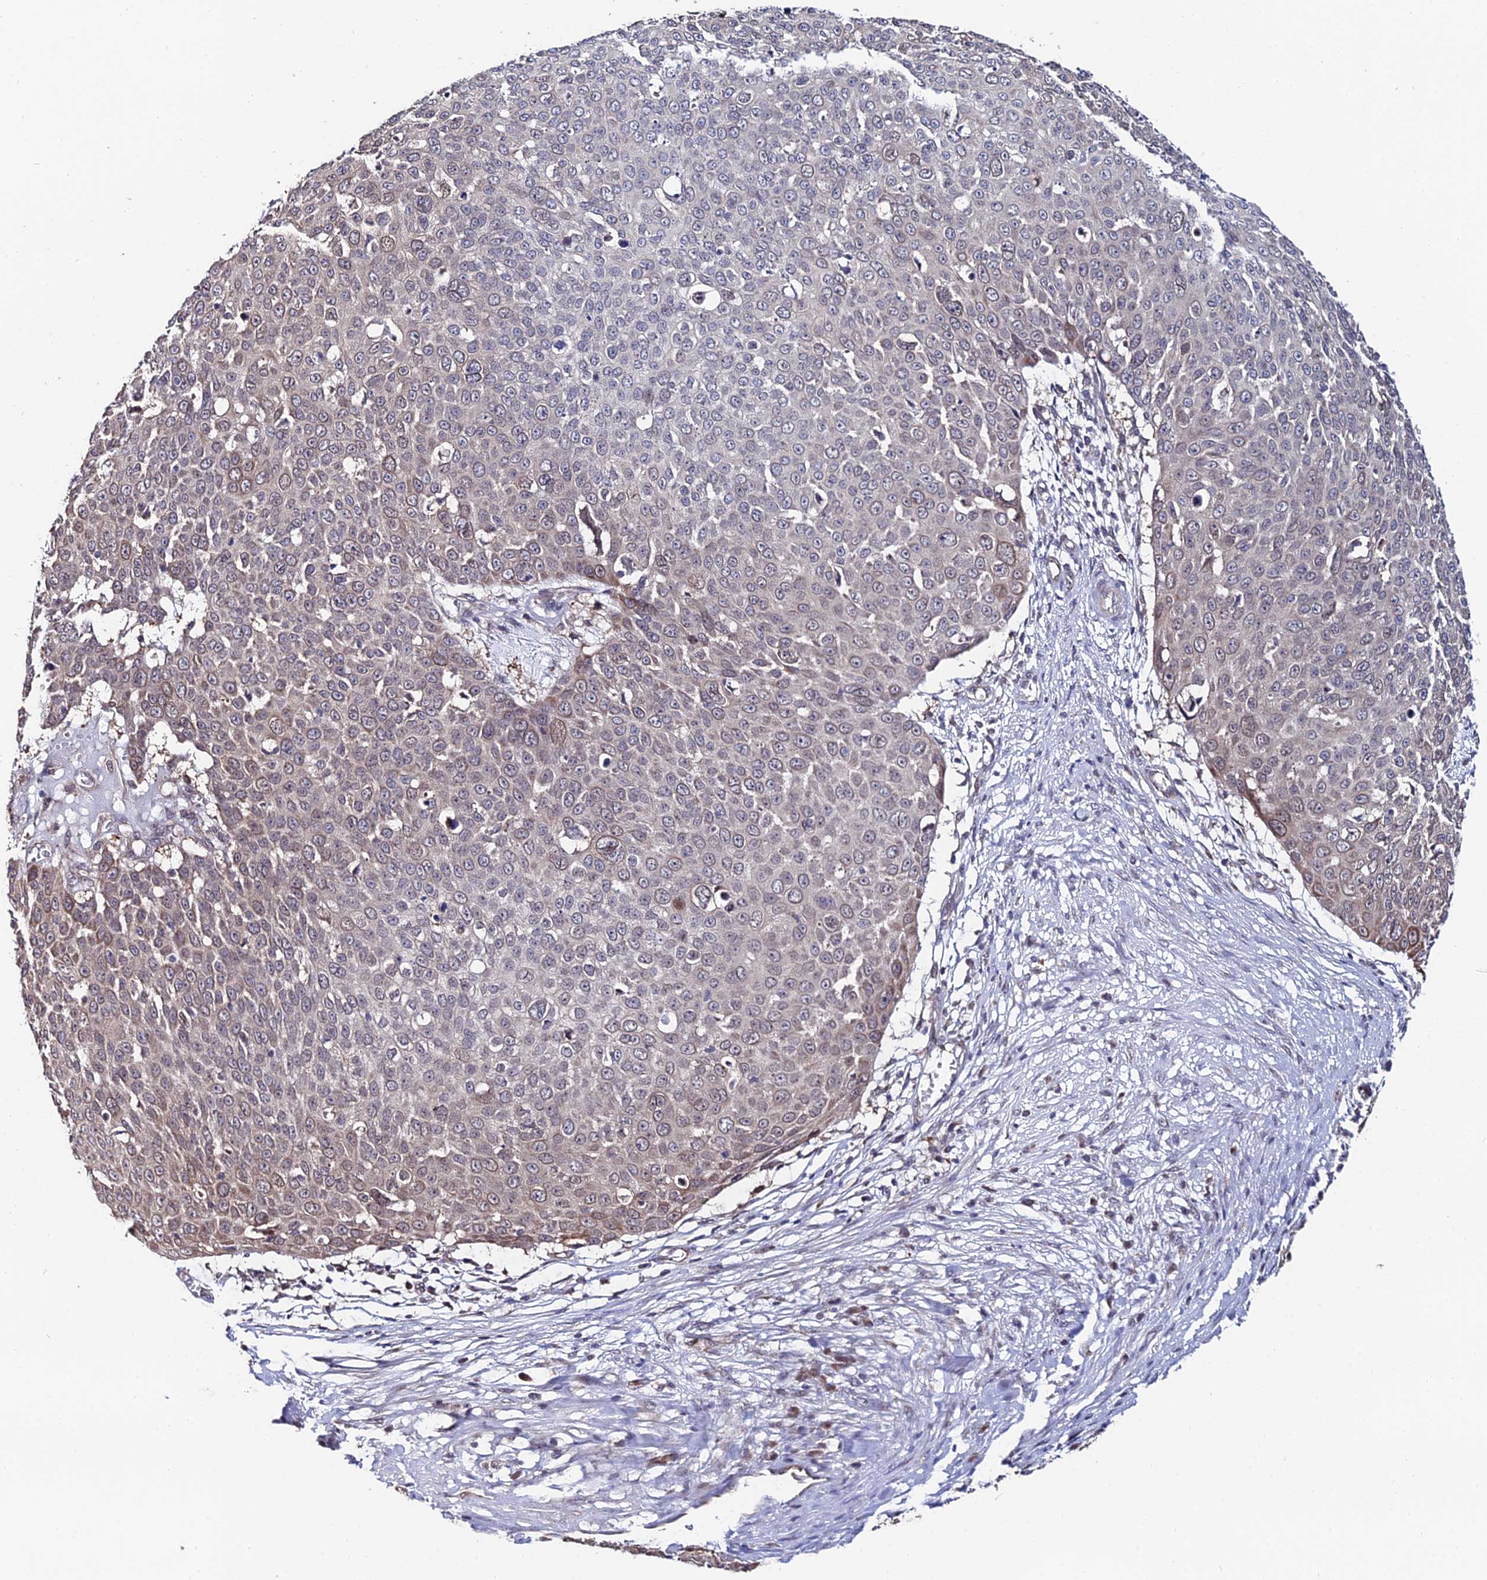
{"staining": {"intensity": "weak", "quantity": "<25%", "location": "cytoplasmic/membranous,nuclear"}, "tissue": "skin cancer", "cell_type": "Tumor cells", "image_type": "cancer", "snomed": [{"axis": "morphology", "description": "Squamous cell carcinoma, NOS"}, {"axis": "topography", "description": "Skin"}], "caption": "Protein analysis of squamous cell carcinoma (skin) exhibits no significant positivity in tumor cells.", "gene": "INPP4A", "patient": {"sex": "male", "age": 71}}